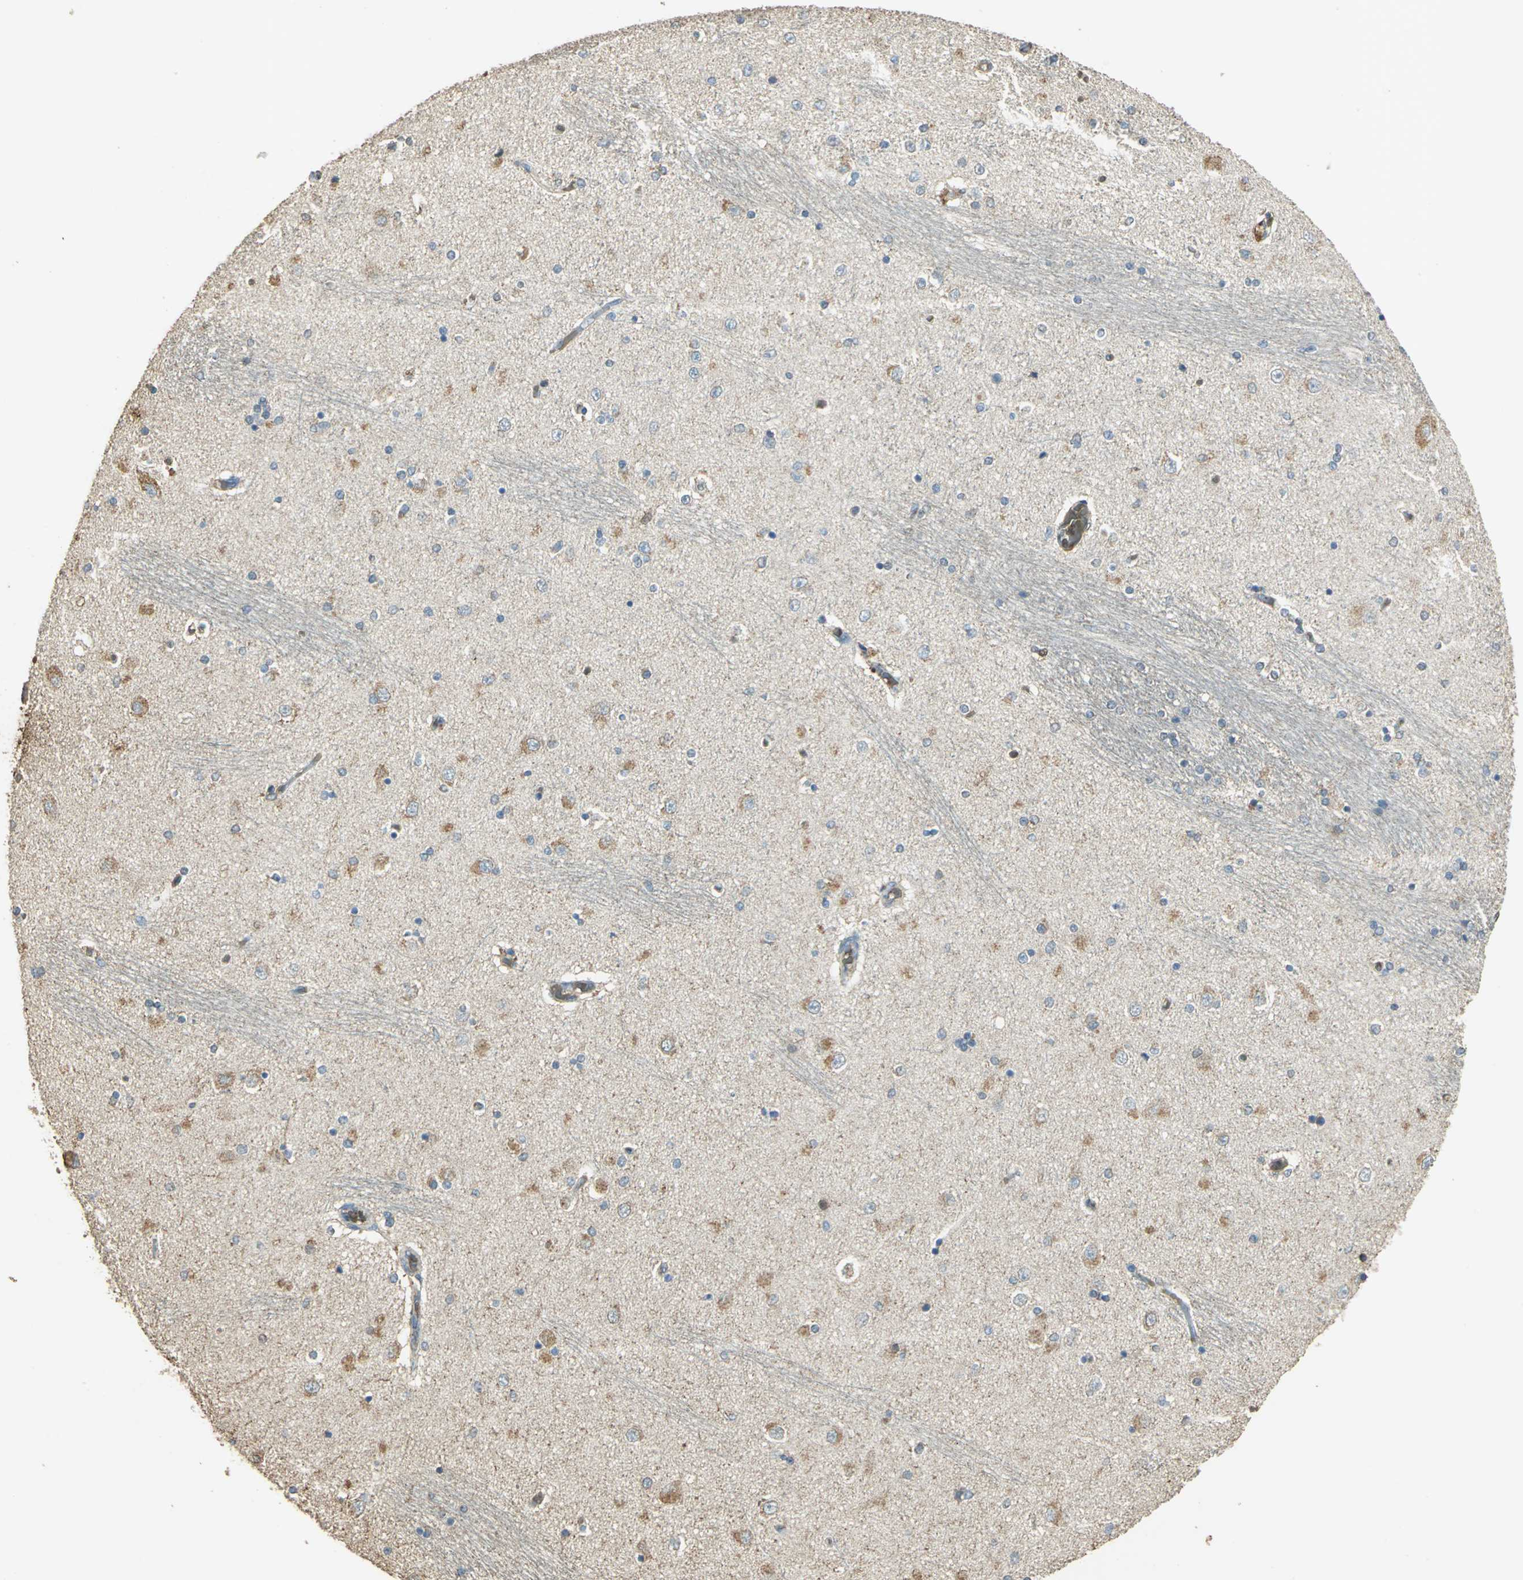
{"staining": {"intensity": "moderate", "quantity": "25%-75%", "location": "cytoplasmic/membranous"}, "tissue": "hippocampus", "cell_type": "Glial cells", "image_type": "normal", "snomed": [{"axis": "morphology", "description": "Normal tissue, NOS"}, {"axis": "topography", "description": "Hippocampus"}], "caption": "Hippocampus stained with IHC displays moderate cytoplasmic/membranous positivity in approximately 25%-75% of glial cells.", "gene": "TRAPPC2", "patient": {"sex": "female", "age": 54}}